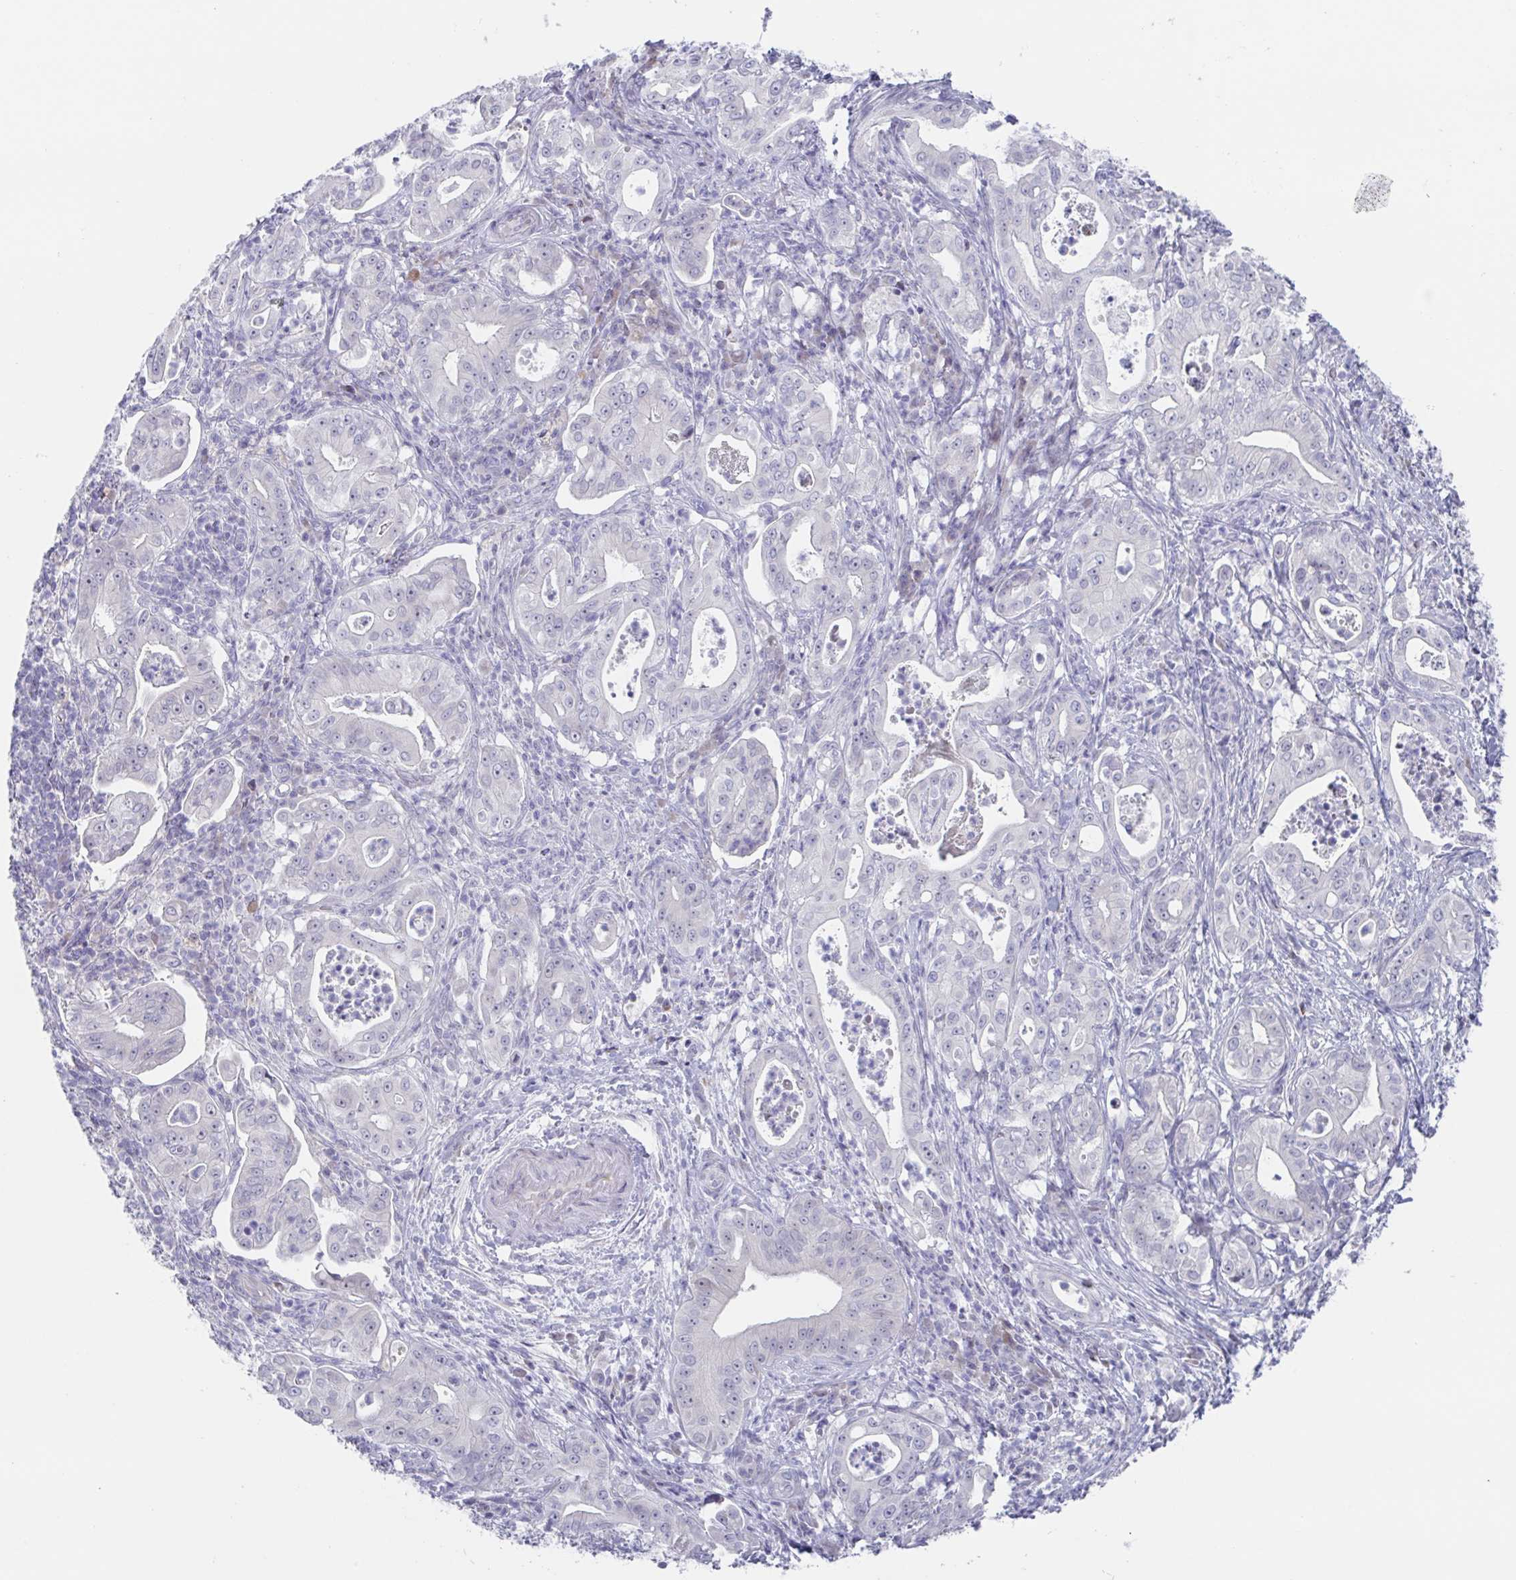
{"staining": {"intensity": "negative", "quantity": "none", "location": "none"}, "tissue": "pancreatic cancer", "cell_type": "Tumor cells", "image_type": "cancer", "snomed": [{"axis": "morphology", "description": "Adenocarcinoma, NOS"}, {"axis": "topography", "description": "Pancreas"}], "caption": "This is an immunohistochemistry micrograph of pancreatic cancer. There is no staining in tumor cells.", "gene": "POU2F3", "patient": {"sex": "male", "age": 71}}